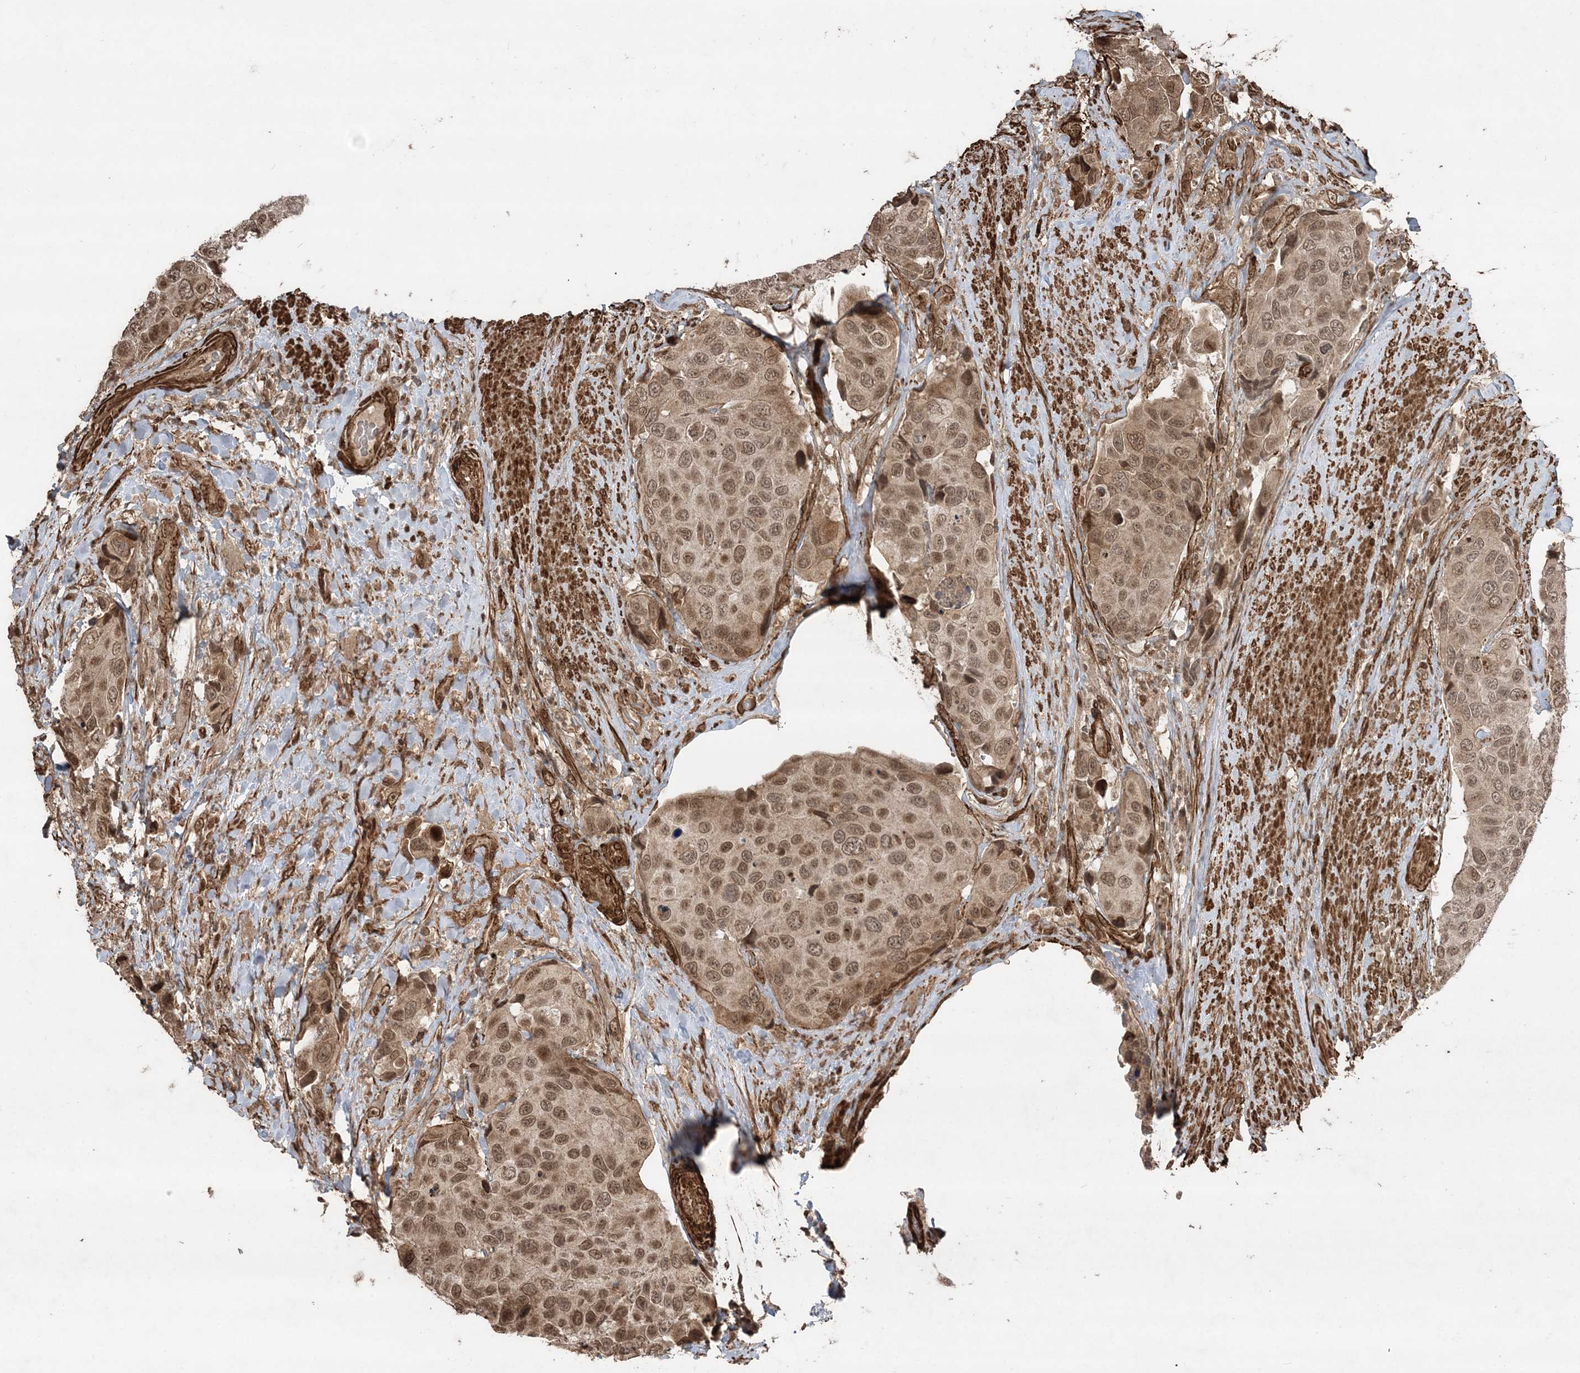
{"staining": {"intensity": "moderate", "quantity": ">75%", "location": "cytoplasmic/membranous,nuclear"}, "tissue": "urothelial cancer", "cell_type": "Tumor cells", "image_type": "cancer", "snomed": [{"axis": "morphology", "description": "Urothelial carcinoma, High grade"}, {"axis": "topography", "description": "Urinary bladder"}], "caption": "IHC of human urothelial carcinoma (high-grade) shows medium levels of moderate cytoplasmic/membranous and nuclear positivity in approximately >75% of tumor cells.", "gene": "ETAA1", "patient": {"sex": "male", "age": 74}}